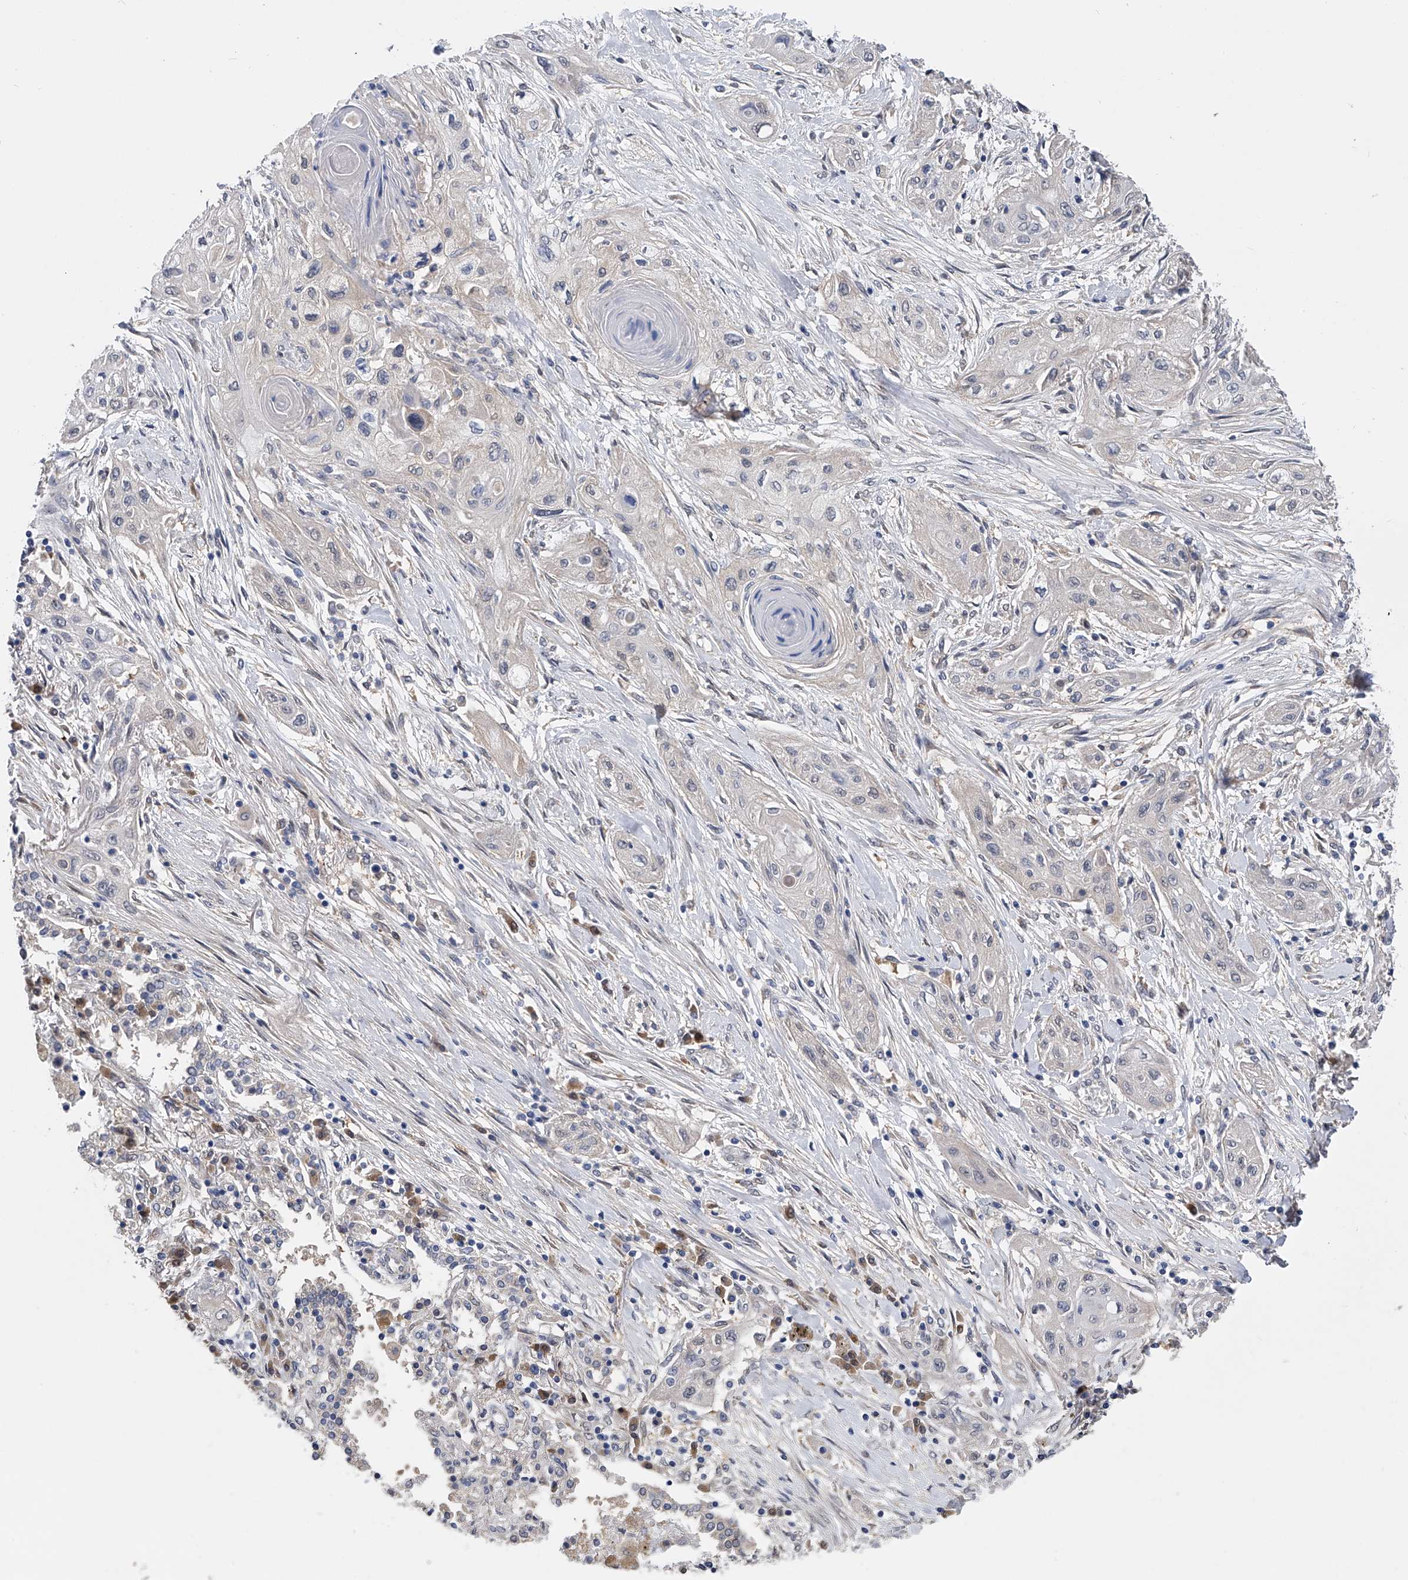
{"staining": {"intensity": "negative", "quantity": "none", "location": "none"}, "tissue": "lung cancer", "cell_type": "Tumor cells", "image_type": "cancer", "snomed": [{"axis": "morphology", "description": "Squamous cell carcinoma, NOS"}, {"axis": "topography", "description": "Lung"}], "caption": "High magnification brightfield microscopy of lung squamous cell carcinoma stained with DAB (brown) and counterstained with hematoxylin (blue): tumor cells show no significant expression.", "gene": "PGM3", "patient": {"sex": "female", "age": 47}}